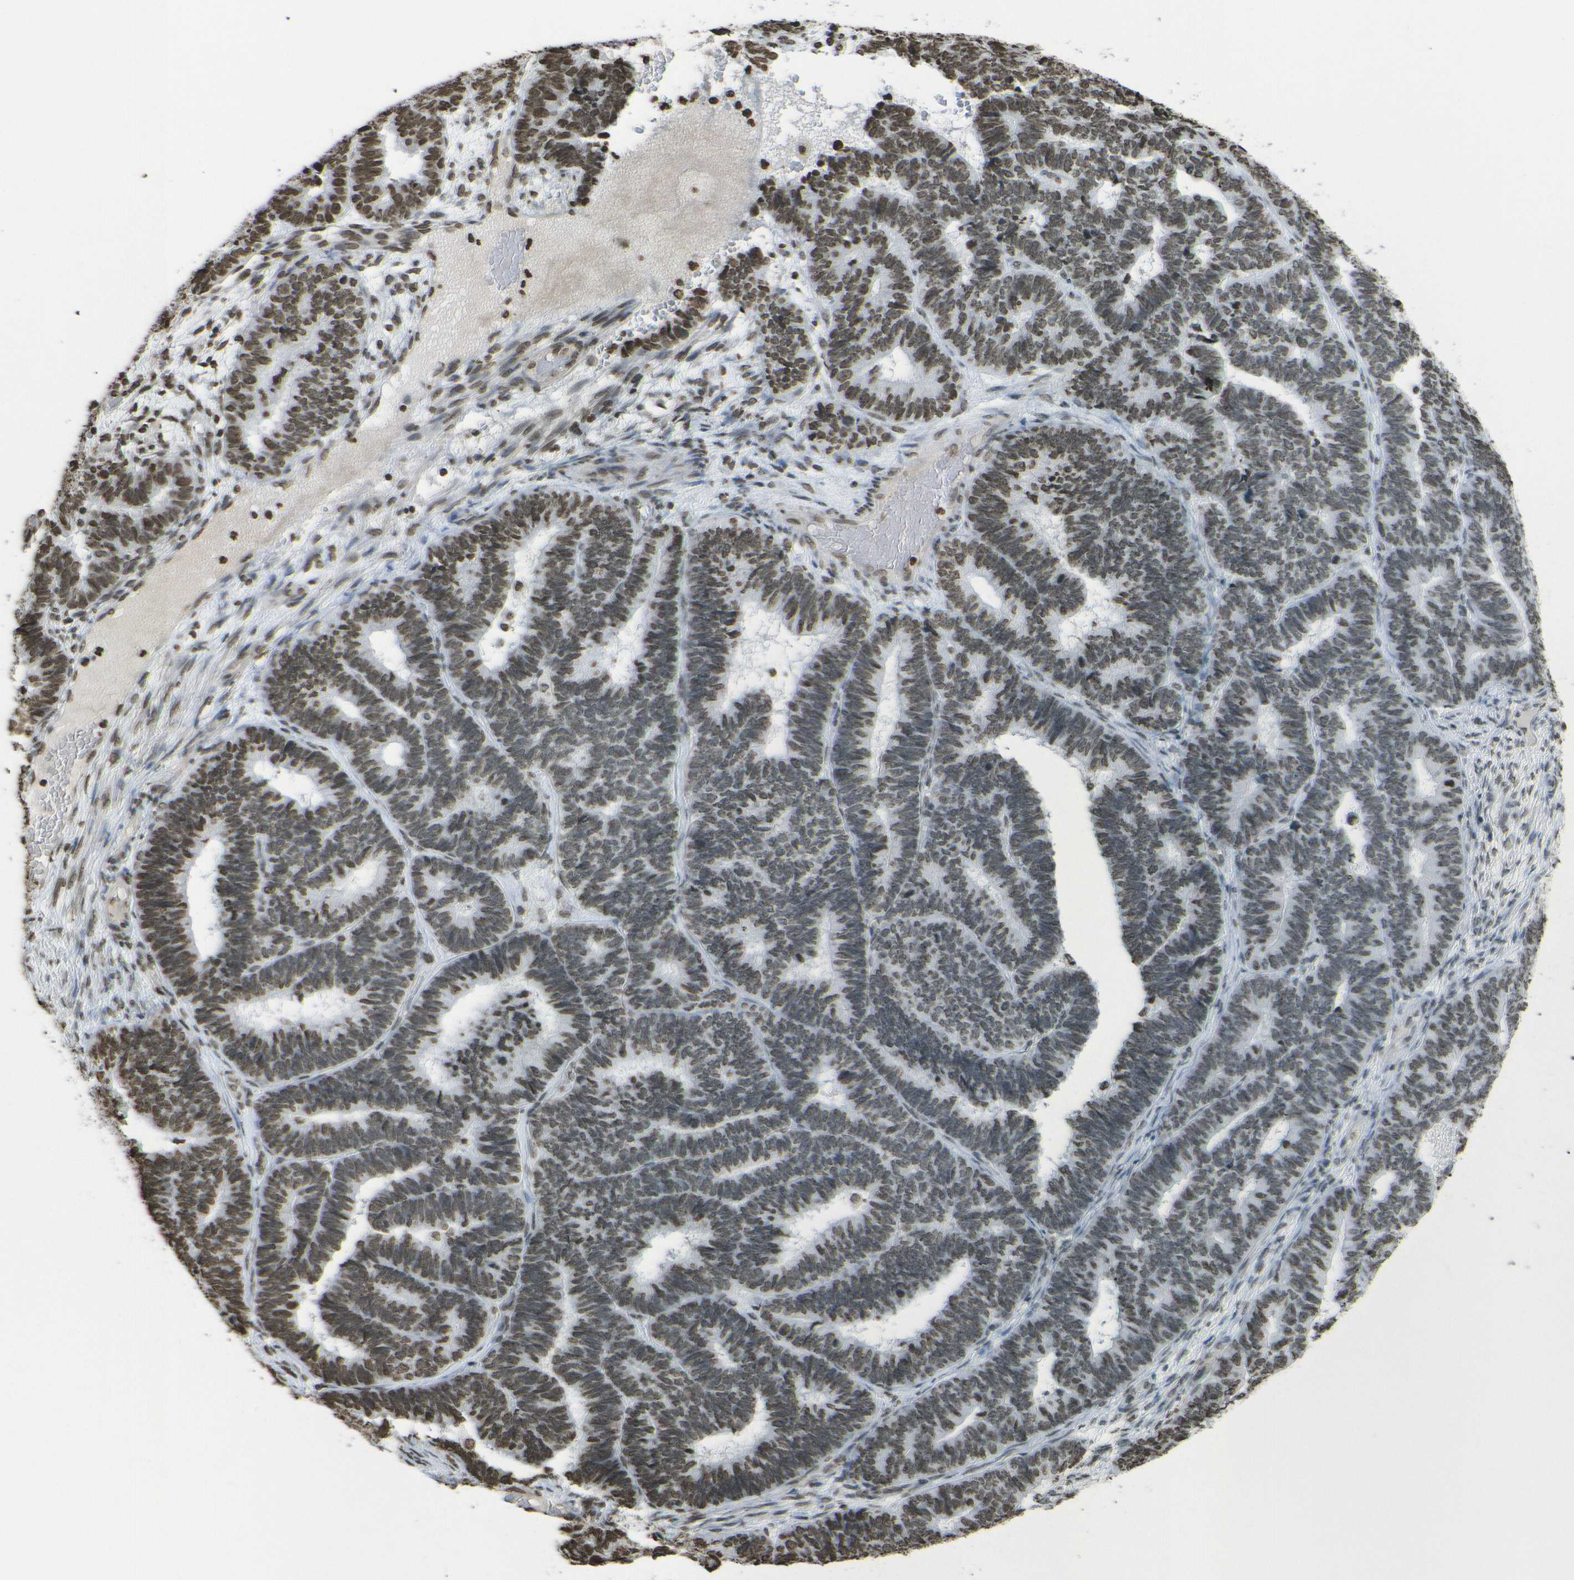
{"staining": {"intensity": "moderate", "quantity": ">75%", "location": "nuclear"}, "tissue": "endometrial cancer", "cell_type": "Tumor cells", "image_type": "cancer", "snomed": [{"axis": "morphology", "description": "Adenocarcinoma, NOS"}, {"axis": "topography", "description": "Endometrium"}], "caption": "Protein staining of endometrial cancer tissue shows moderate nuclear positivity in about >75% of tumor cells.", "gene": "H4C16", "patient": {"sex": "female", "age": 70}}